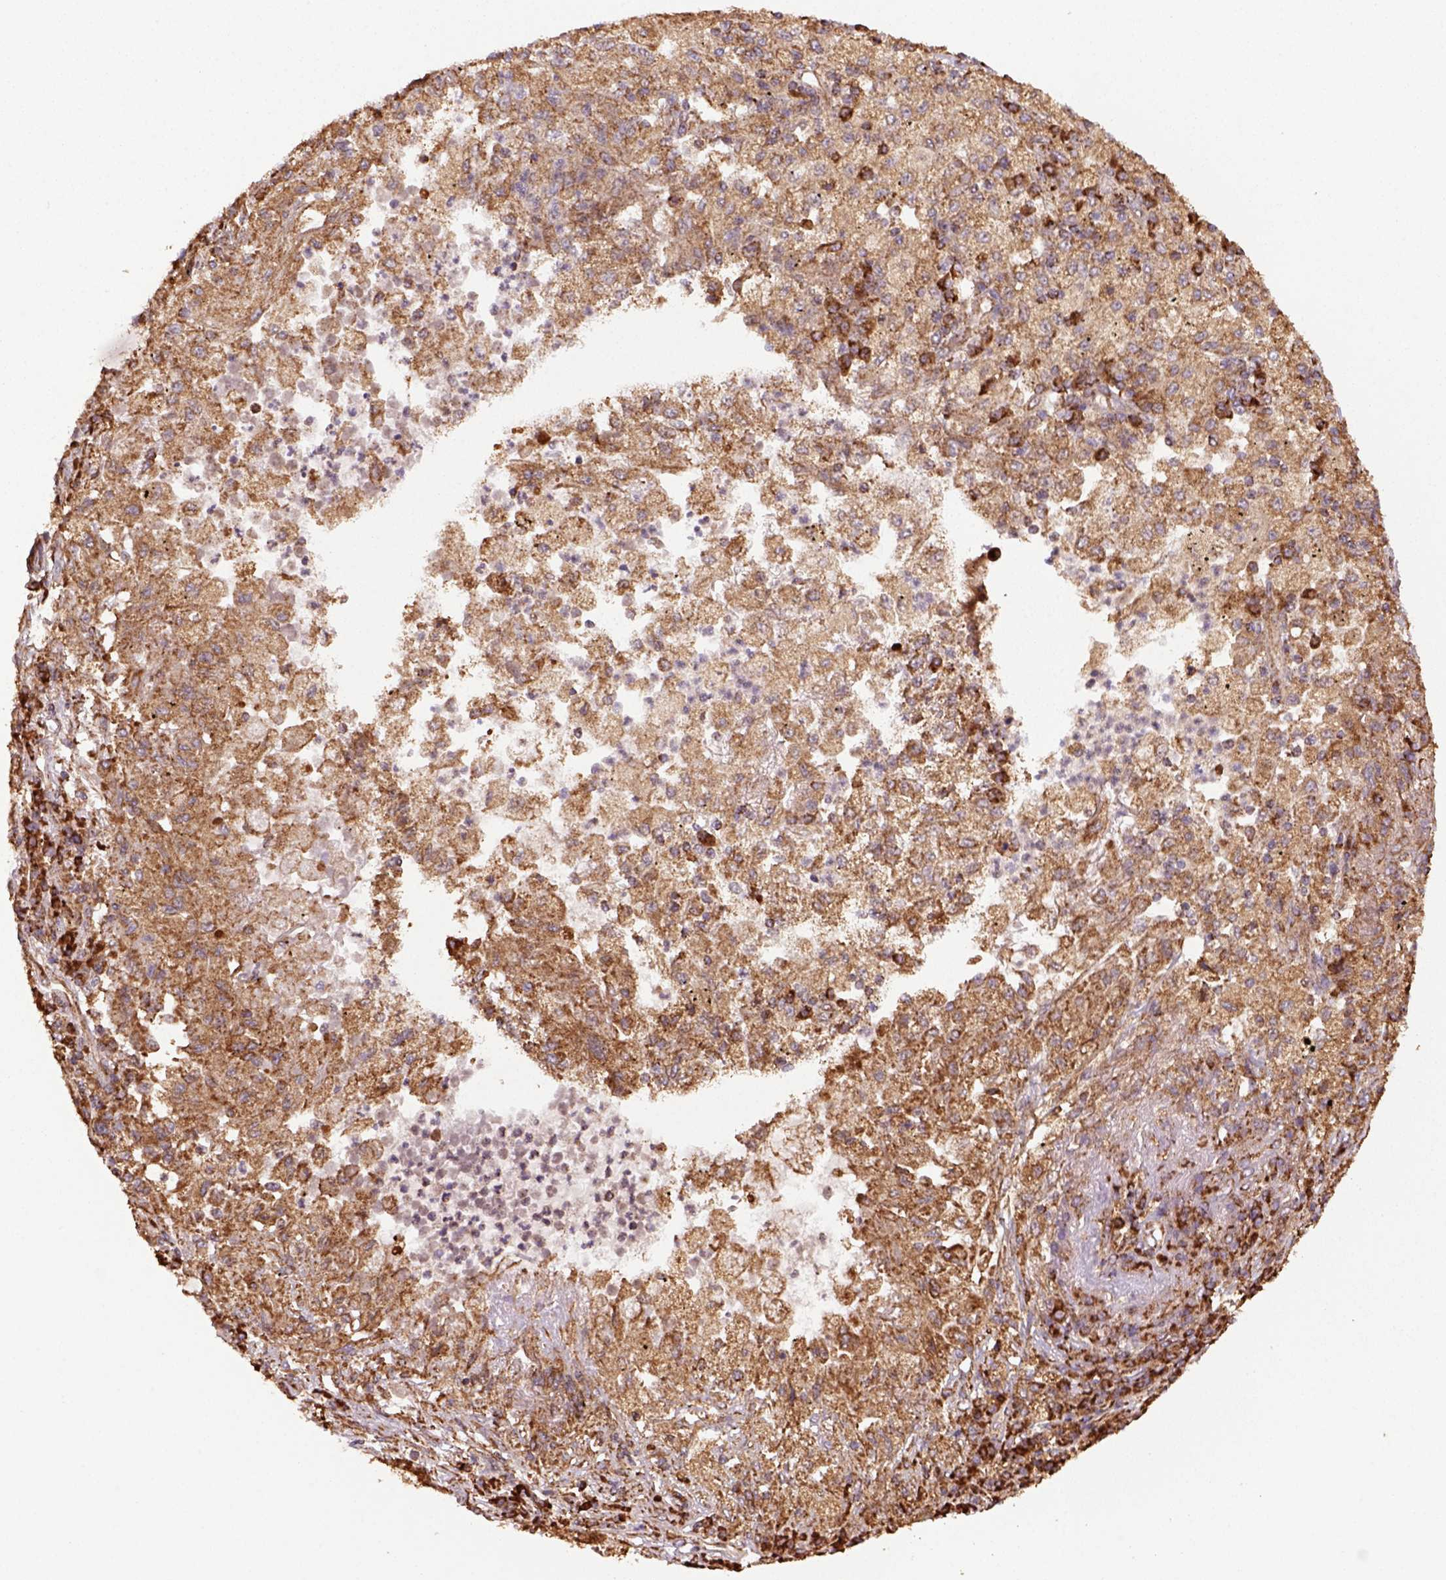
{"staining": {"intensity": "moderate", "quantity": ">75%", "location": "cytoplasmic/membranous"}, "tissue": "lung cancer", "cell_type": "Tumor cells", "image_type": "cancer", "snomed": [{"axis": "morphology", "description": "Adenocarcinoma, NOS"}, {"axis": "topography", "description": "Lung"}], "caption": "Protein expression by IHC shows moderate cytoplasmic/membranous positivity in approximately >75% of tumor cells in adenocarcinoma (lung).", "gene": "MAPK8IP3", "patient": {"sex": "female", "age": 73}}